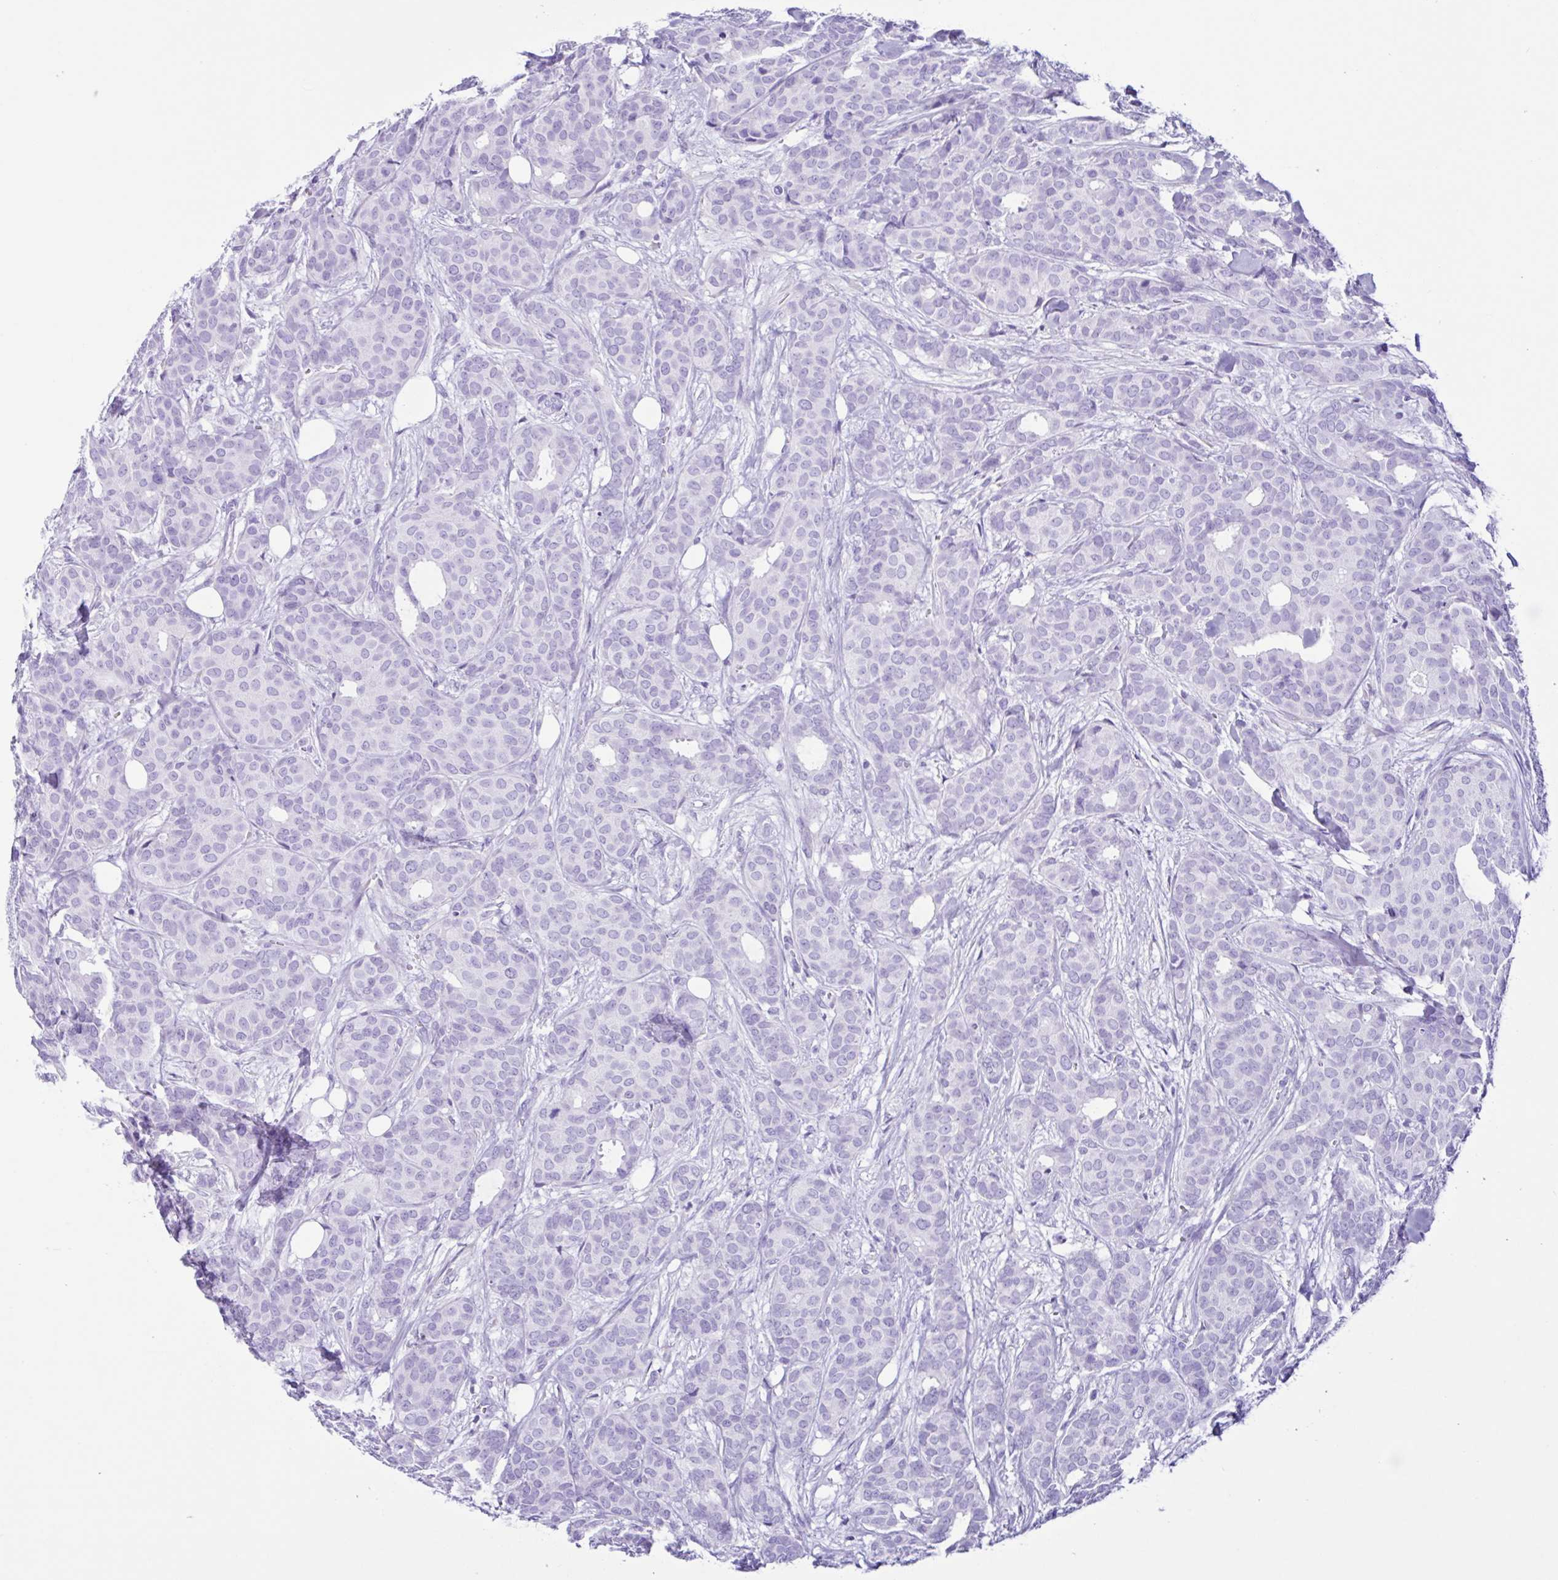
{"staining": {"intensity": "negative", "quantity": "none", "location": "none"}, "tissue": "breast cancer", "cell_type": "Tumor cells", "image_type": "cancer", "snomed": [{"axis": "morphology", "description": "Duct carcinoma"}, {"axis": "topography", "description": "Breast"}], "caption": "A micrograph of breast invasive ductal carcinoma stained for a protein exhibits no brown staining in tumor cells.", "gene": "PIGF", "patient": {"sex": "female", "age": 70}}